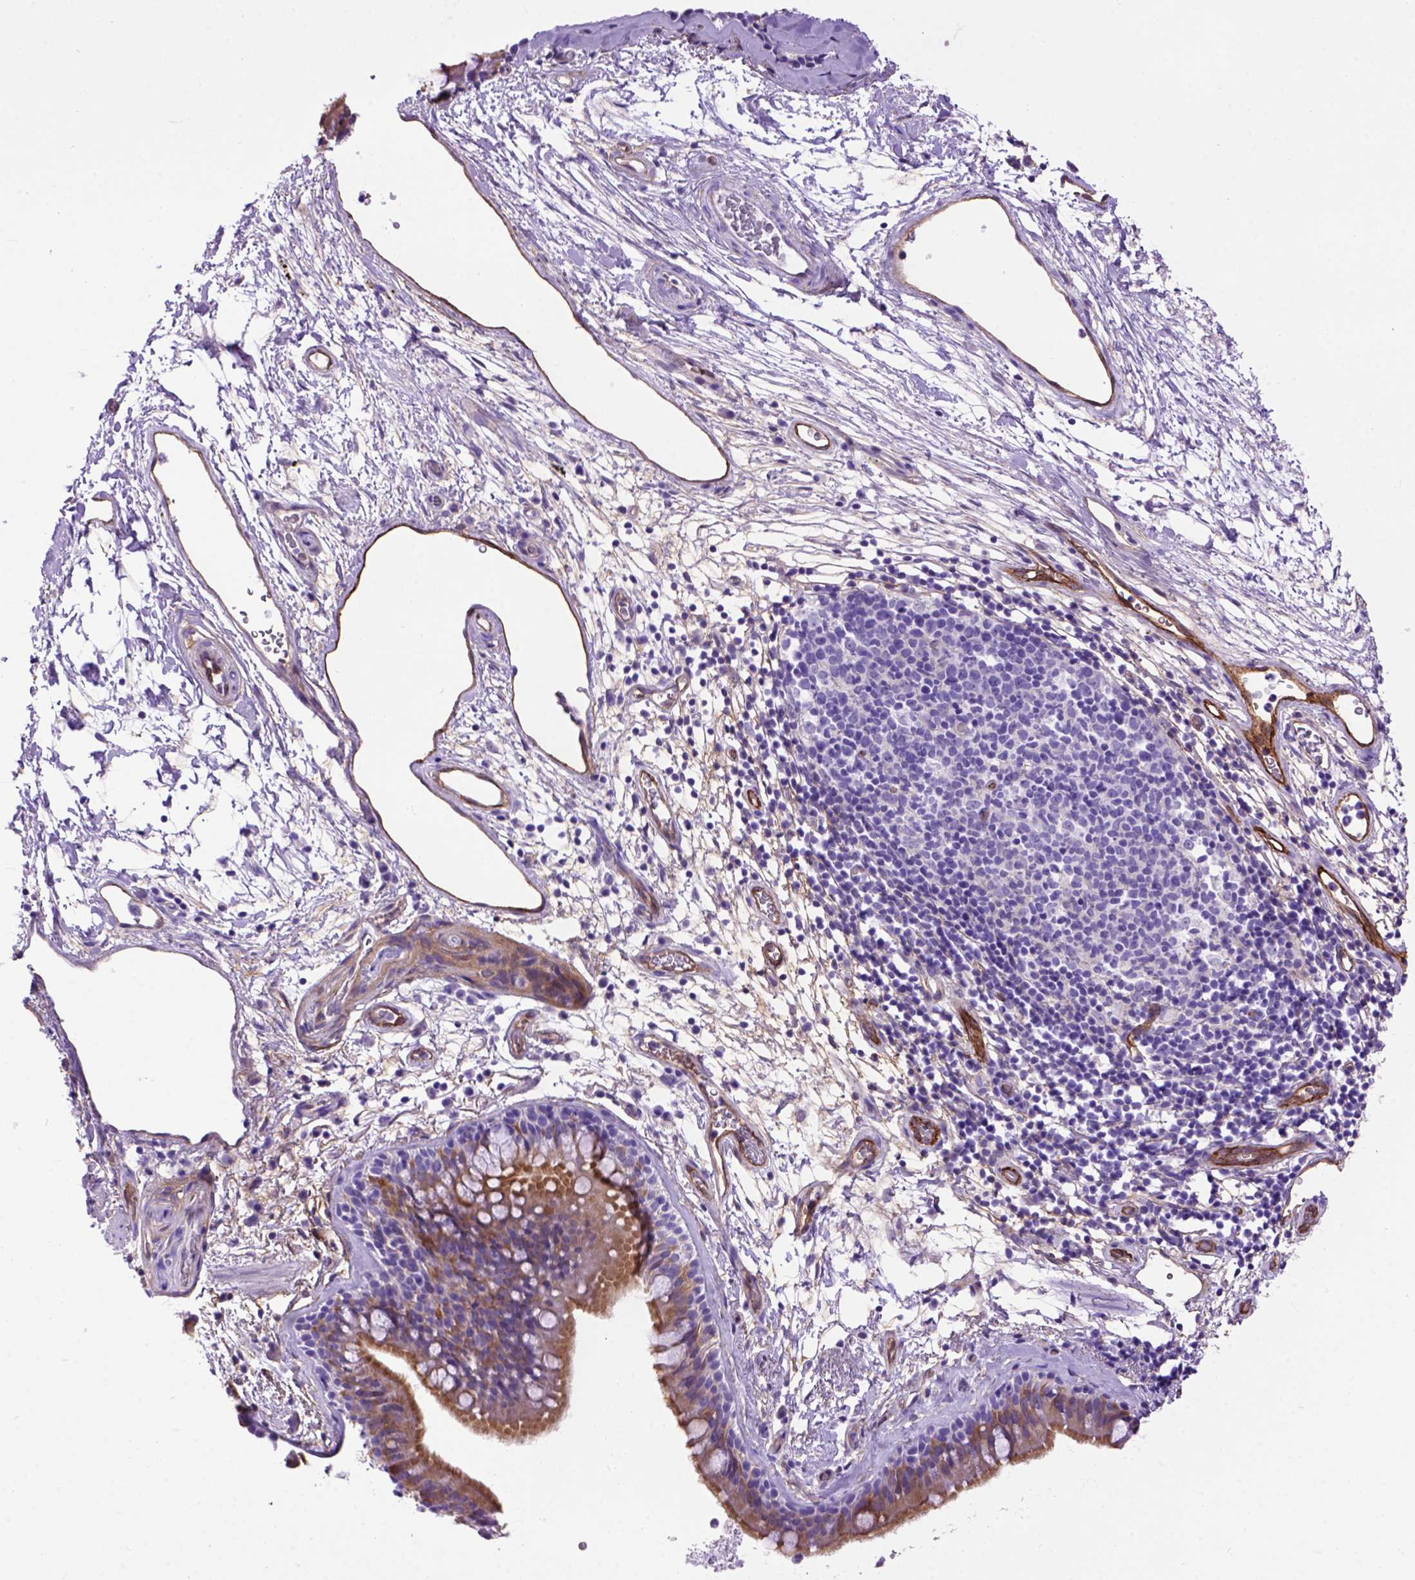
{"staining": {"intensity": "moderate", "quantity": ">75%", "location": "cytoplasmic/membranous"}, "tissue": "bronchus", "cell_type": "Respiratory epithelial cells", "image_type": "normal", "snomed": [{"axis": "morphology", "description": "Normal tissue, NOS"}, {"axis": "topography", "description": "Cartilage tissue"}, {"axis": "topography", "description": "Bronchus"}], "caption": "Moderate cytoplasmic/membranous protein positivity is appreciated in approximately >75% of respiratory epithelial cells in bronchus.", "gene": "ENG", "patient": {"sex": "male", "age": 58}}